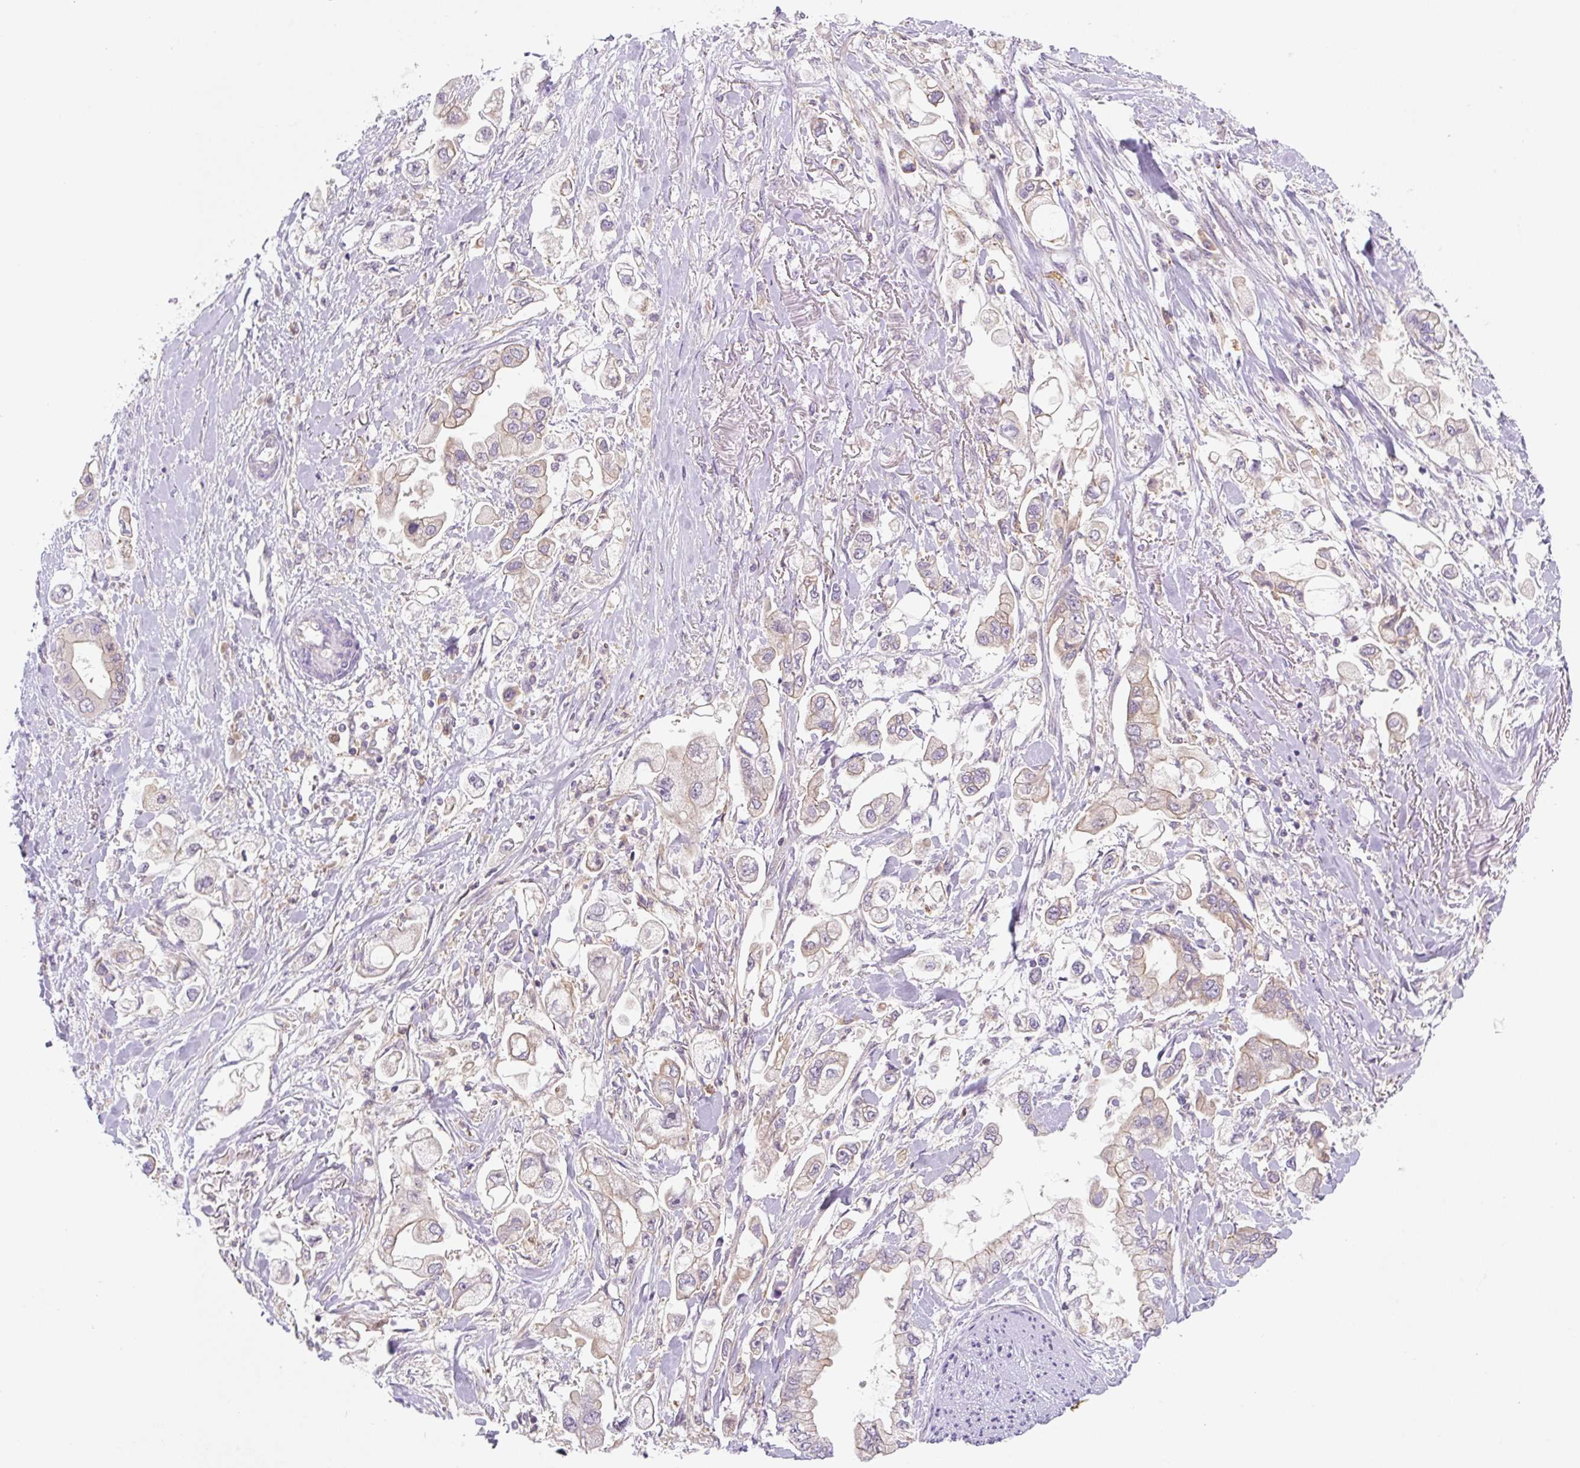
{"staining": {"intensity": "weak", "quantity": "25%-75%", "location": "cytoplasmic/membranous"}, "tissue": "stomach cancer", "cell_type": "Tumor cells", "image_type": "cancer", "snomed": [{"axis": "morphology", "description": "Adenocarcinoma, NOS"}, {"axis": "topography", "description": "Stomach"}], "caption": "Immunohistochemistry staining of adenocarcinoma (stomach), which demonstrates low levels of weak cytoplasmic/membranous positivity in approximately 25%-75% of tumor cells indicating weak cytoplasmic/membranous protein positivity. The staining was performed using DAB (brown) for protein detection and nuclei were counterstained in hematoxylin (blue).", "gene": "OMA1", "patient": {"sex": "male", "age": 62}}